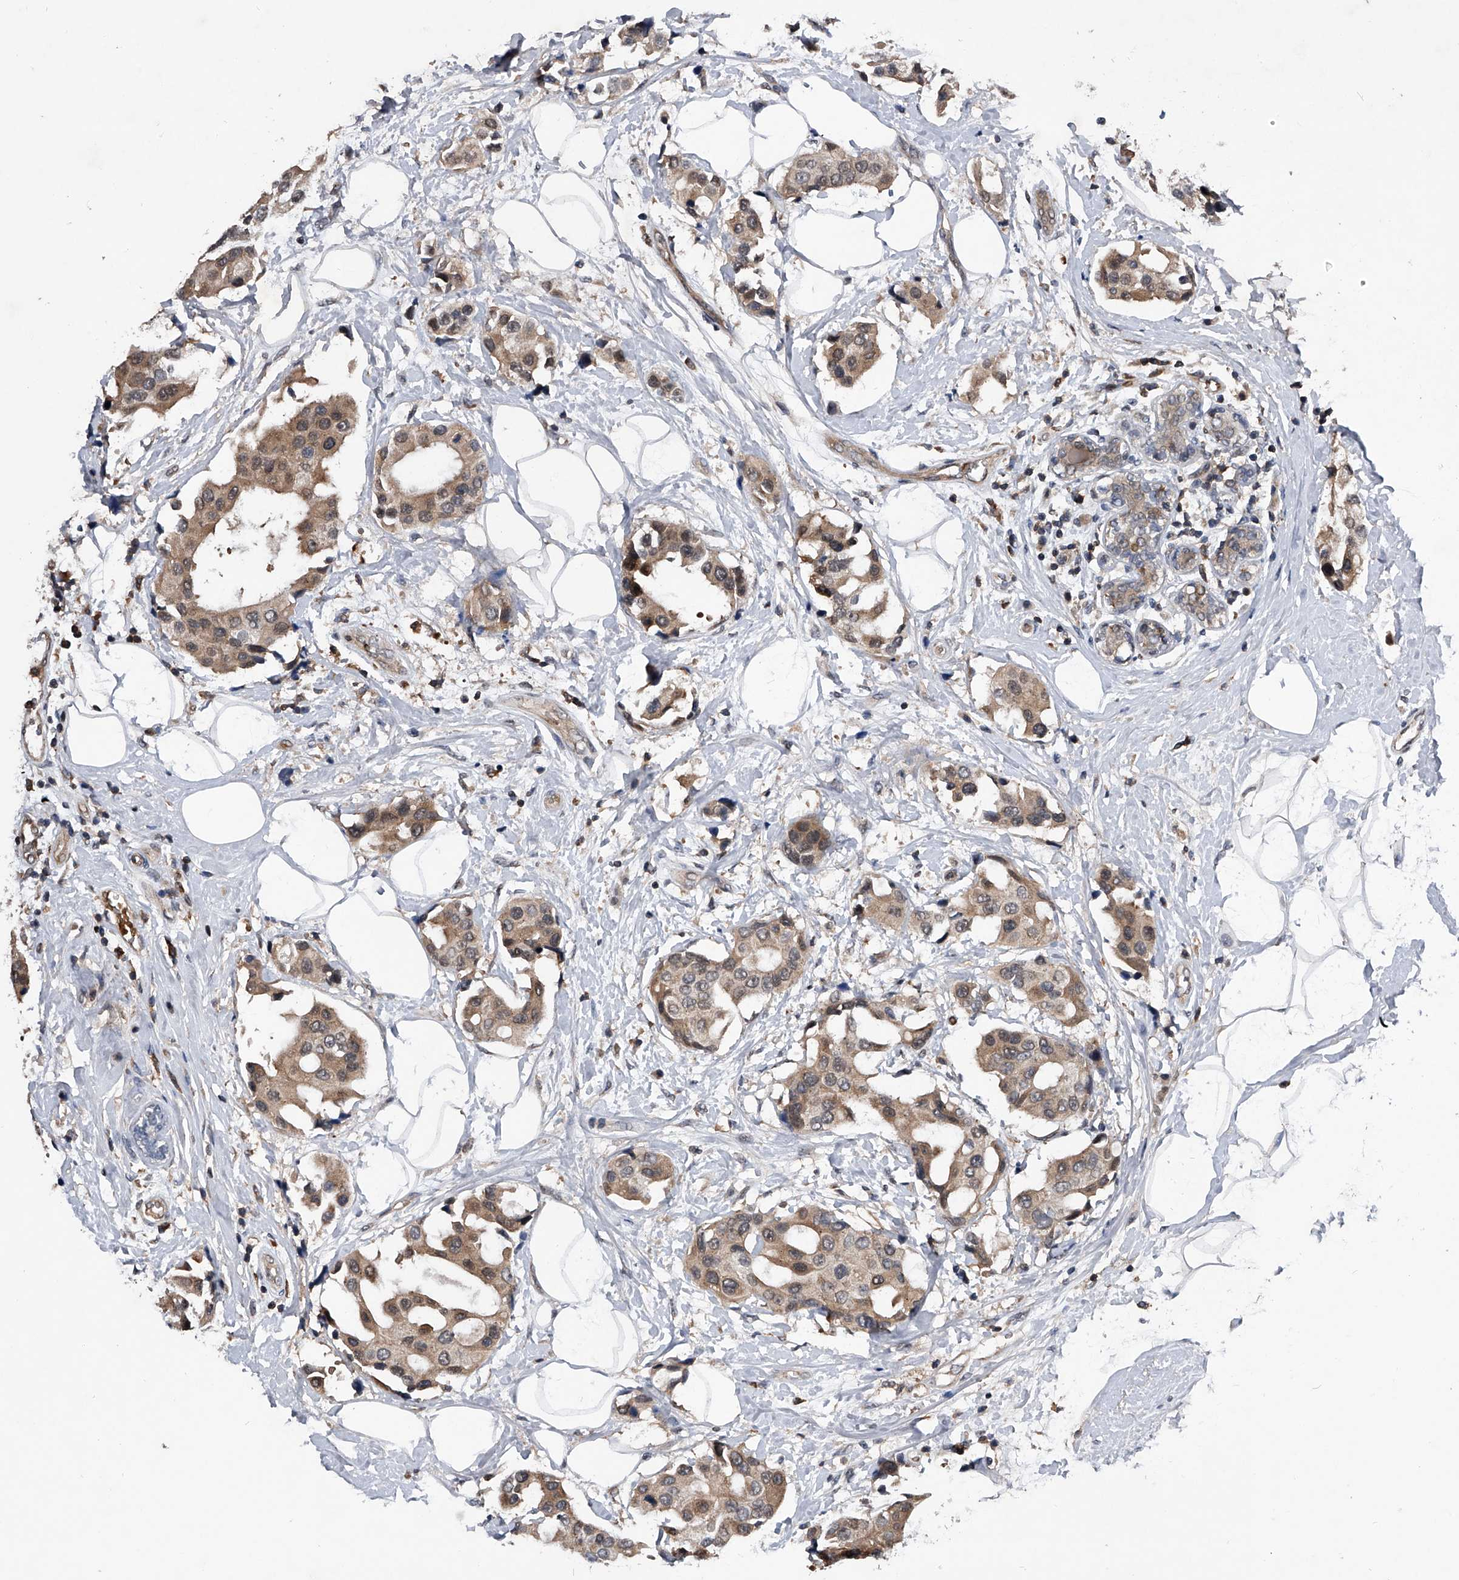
{"staining": {"intensity": "weak", "quantity": ">75%", "location": "cytoplasmic/membranous"}, "tissue": "breast cancer", "cell_type": "Tumor cells", "image_type": "cancer", "snomed": [{"axis": "morphology", "description": "Normal tissue, NOS"}, {"axis": "morphology", "description": "Duct carcinoma"}, {"axis": "topography", "description": "Breast"}], "caption": "A histopathology image of invasive ductal carcinoma (breast) stained for a protein shows weak cytoplasmic/membranous brown staining in tumor cells.", "gene": "ZNF30", "patient": {"sex": "female", "age": 39}}